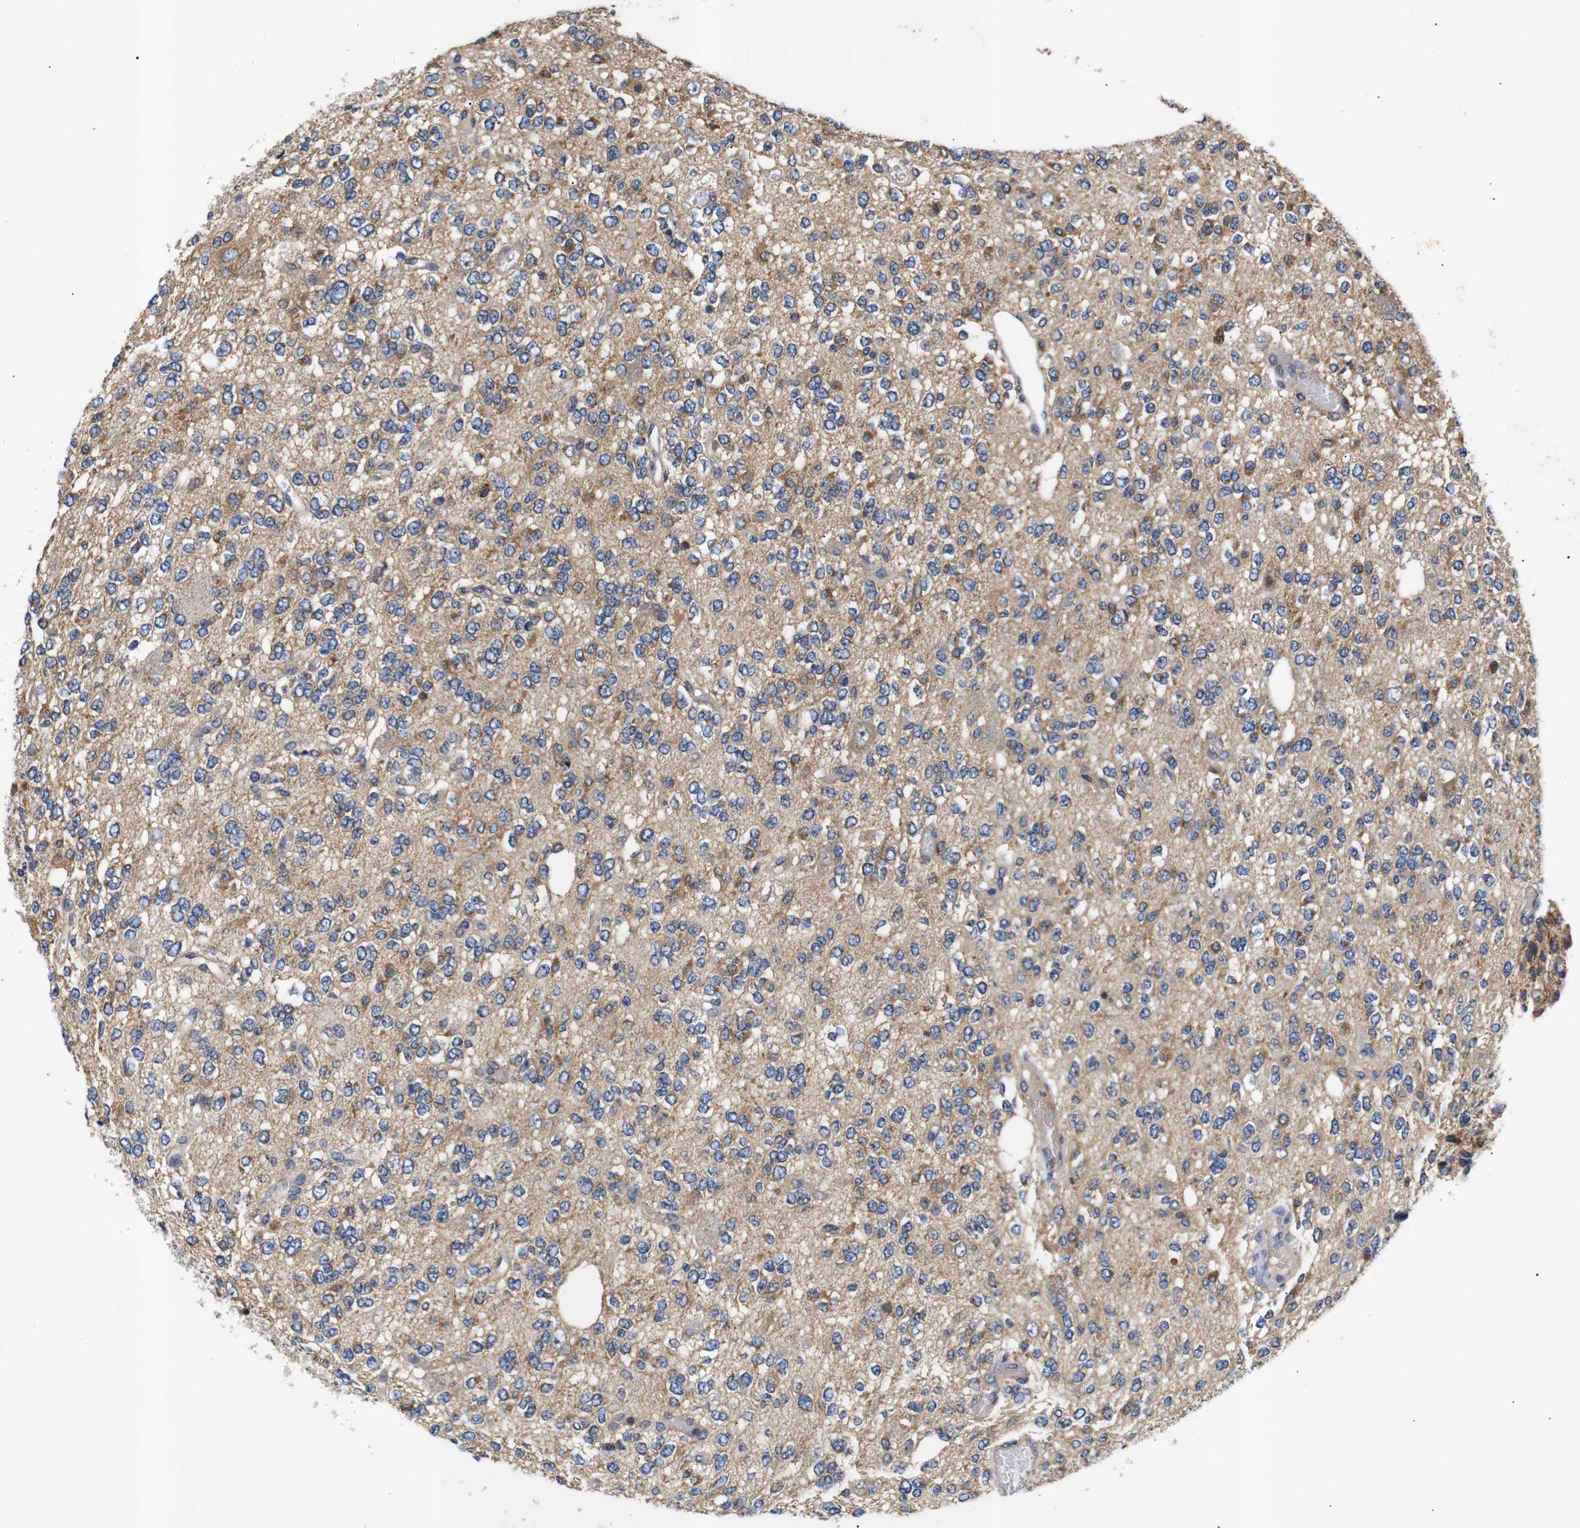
{"staining": {"intensity": "strong", "quantity": "25%-75%", "location": "cytoplasmic/membranous"}, "tissue": "glioma", "cell_type": "Tumor cells", "image_type": "cancer", "snomed": [{"axis": "morphology", "description": "Glioma, malignant, Low grade"}, {"axis": "topography", "description": "Brain"}], "caption": "Strong cytoplasmic/membranous staining is seen in about 25%-75% of tumor cells in glioma. (DAB IHC with brightfield microscopy, high magnification).", "gene": "RIPK1", "patient": {"sex": "male", "age": 38}}